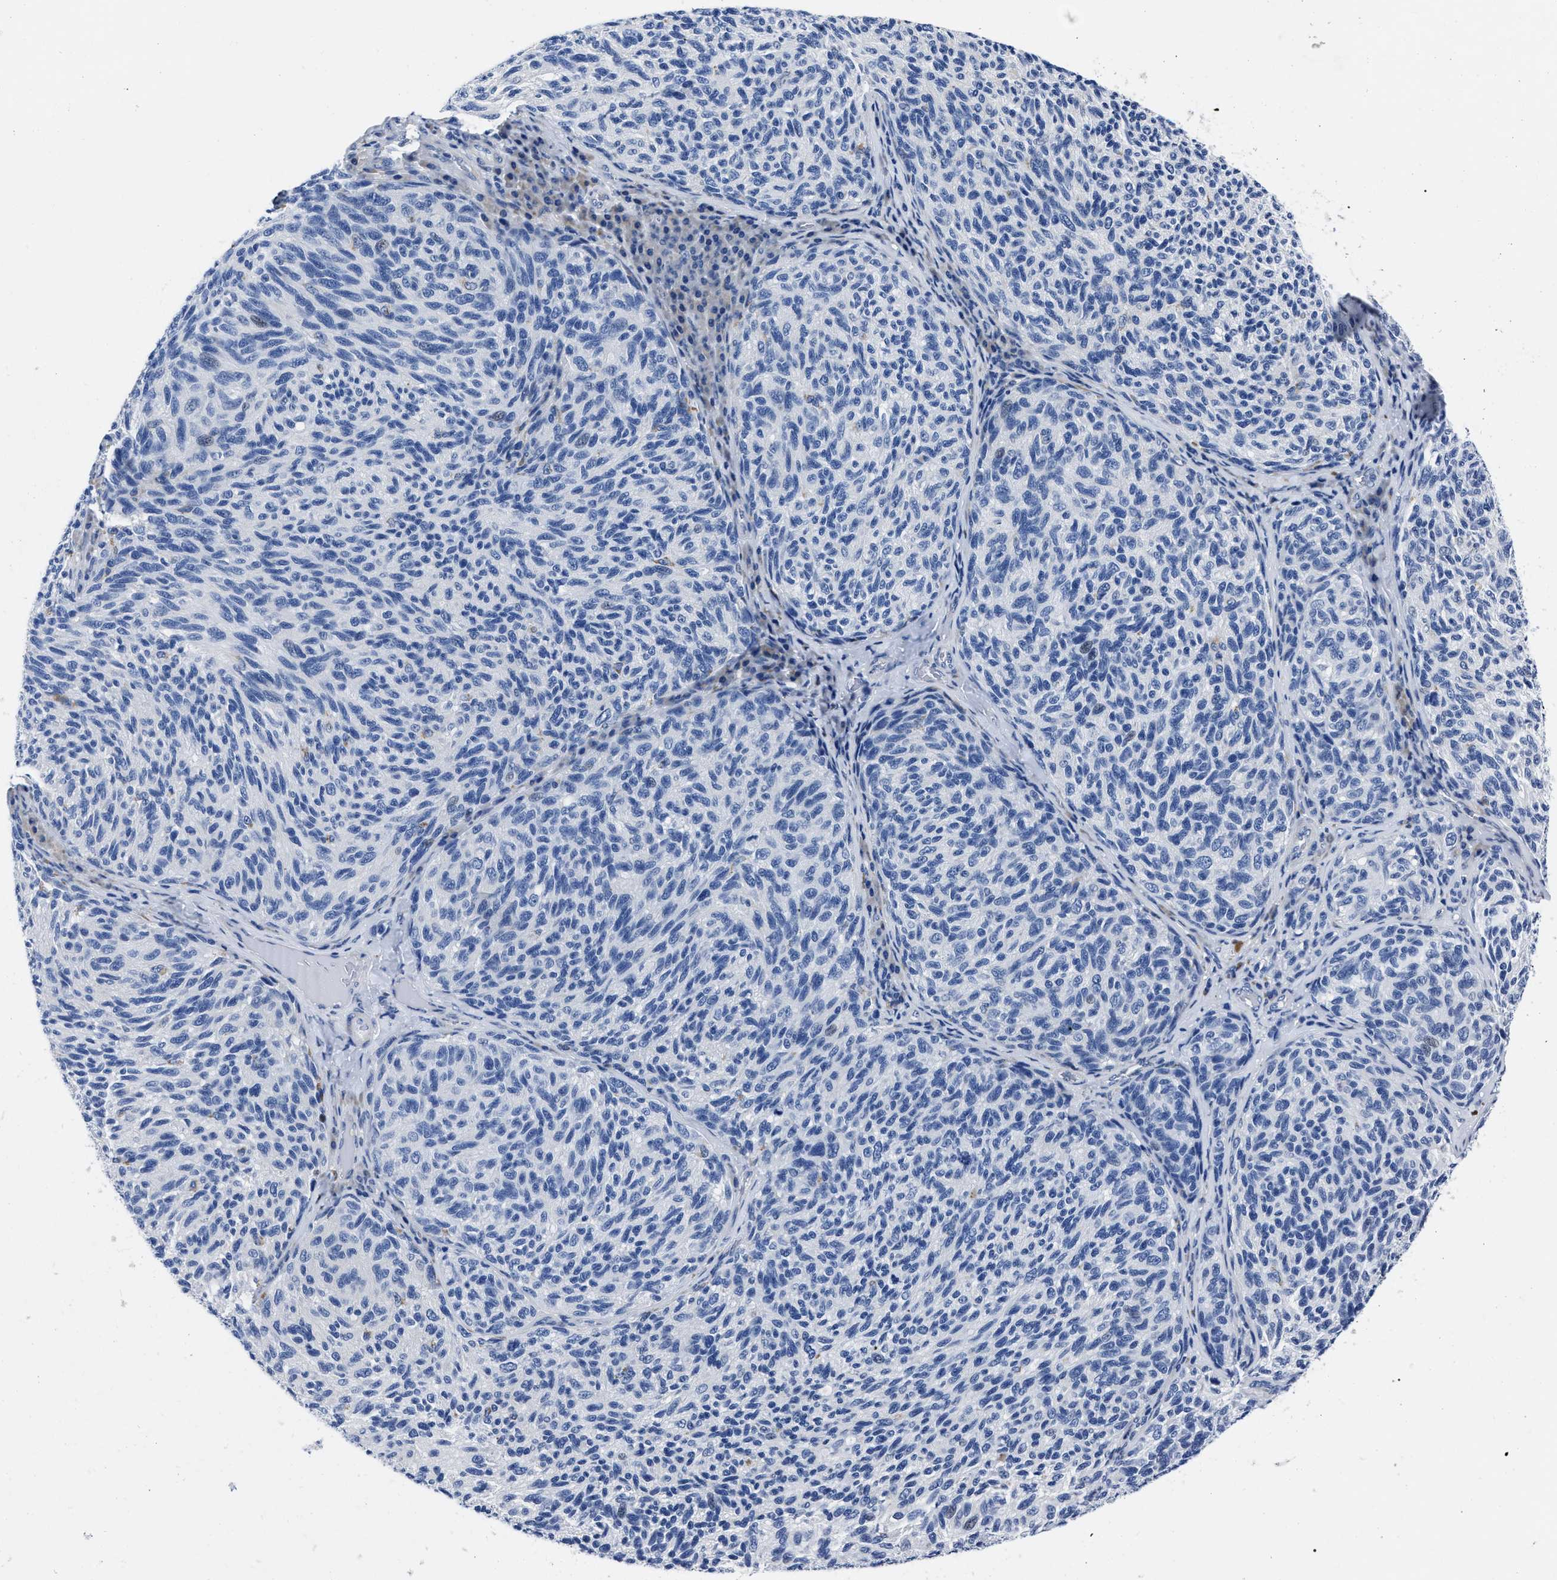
{"staining": {"intensity": "negative", "quantity": "none", "location": "none"}, "tissue": "melanoma", "cell_type": "Tumor cells", "image_type": "cancer", "snomed": [{"axis": "morphology", "description": "Malignant melanoma, NOS"}, {"axis": "topography", "description": "Skin"}], "caption": "There is no significant expression in tumor cells of melanoma. Nuclei are stained in blue.", "gene": "MOV10L1", "patient": {"sex": "female", "age": 73}}